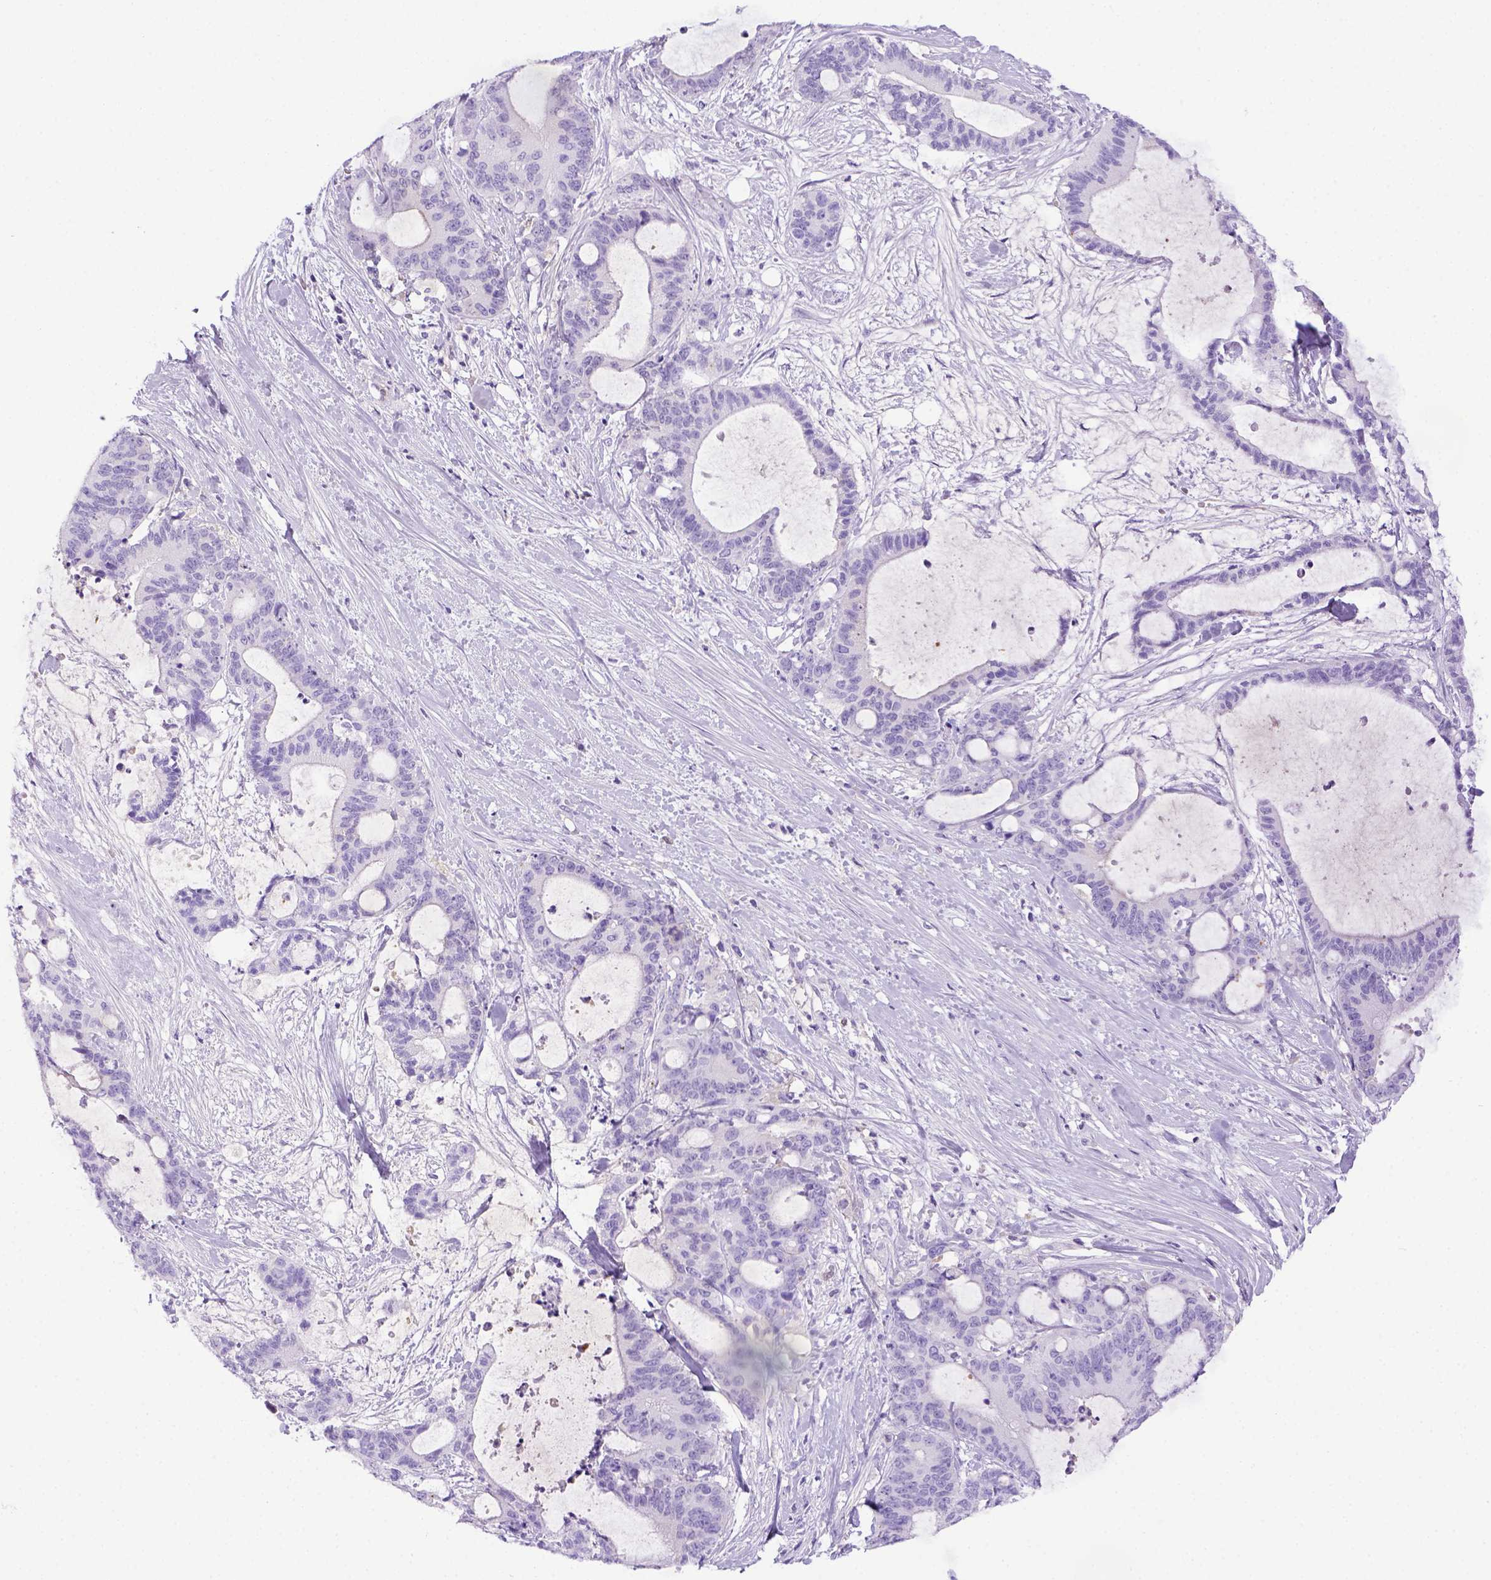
{"staining": {"intensity": "negative", "quantity": "none", "location": "none"}, "tissue": "liver cancer", "cell_type": "Tumor cells", "image_type": "cancer", "snomed": [{"axis": "morphology", "description": "Cholangiocarcinoma"}, {"axis": "topography", "description": "Liver"}], "caption": "The image shows no significant staining in tumor cells of liver cancer (cholangiocarcinoma).", "gene": "ITIH4", "patient": {"sex": "female", "age": 73}}